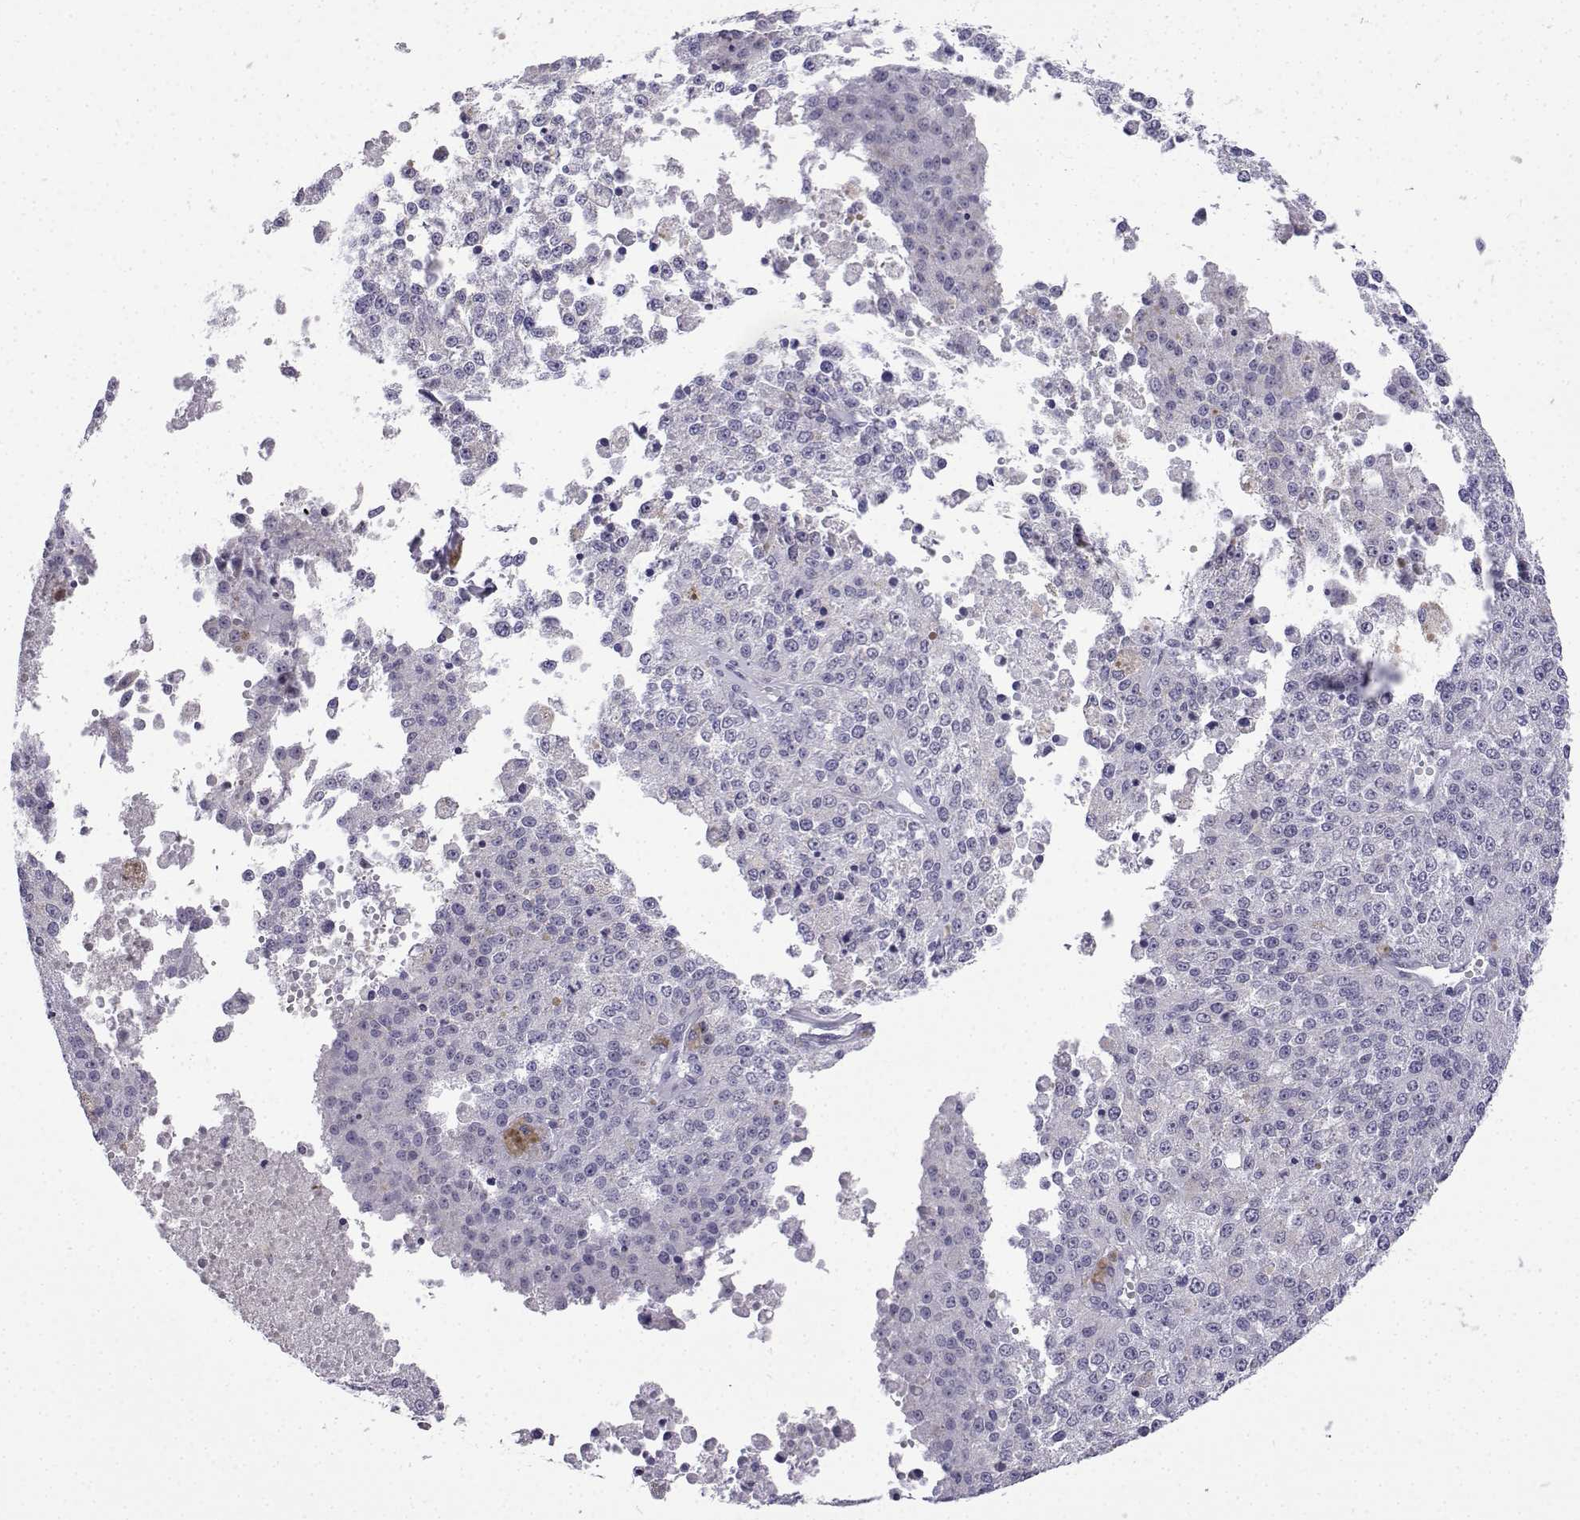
{"staining": {"intensity": "negative", "quantity": "none", "location": "none"}, "tissue": "melanoma", "cell_type": "Tumor cells", "image_type": "cancer", "snomed": [{"axis": "morphology", "description": "Malignant melanoma, Metastatic site"}, {"axis": "topography", "description": "Lymph node"}], "caption": "The image exhibits no staining of tumor cells in melanoma. The staining was performed using DAB to visualize the protein expression in brown, while the nuclei were stained in blue with hematoxylin (Magnification: 20x).", "gene": "ACRBP", "patient": {"sex": "female", "age": 64}}